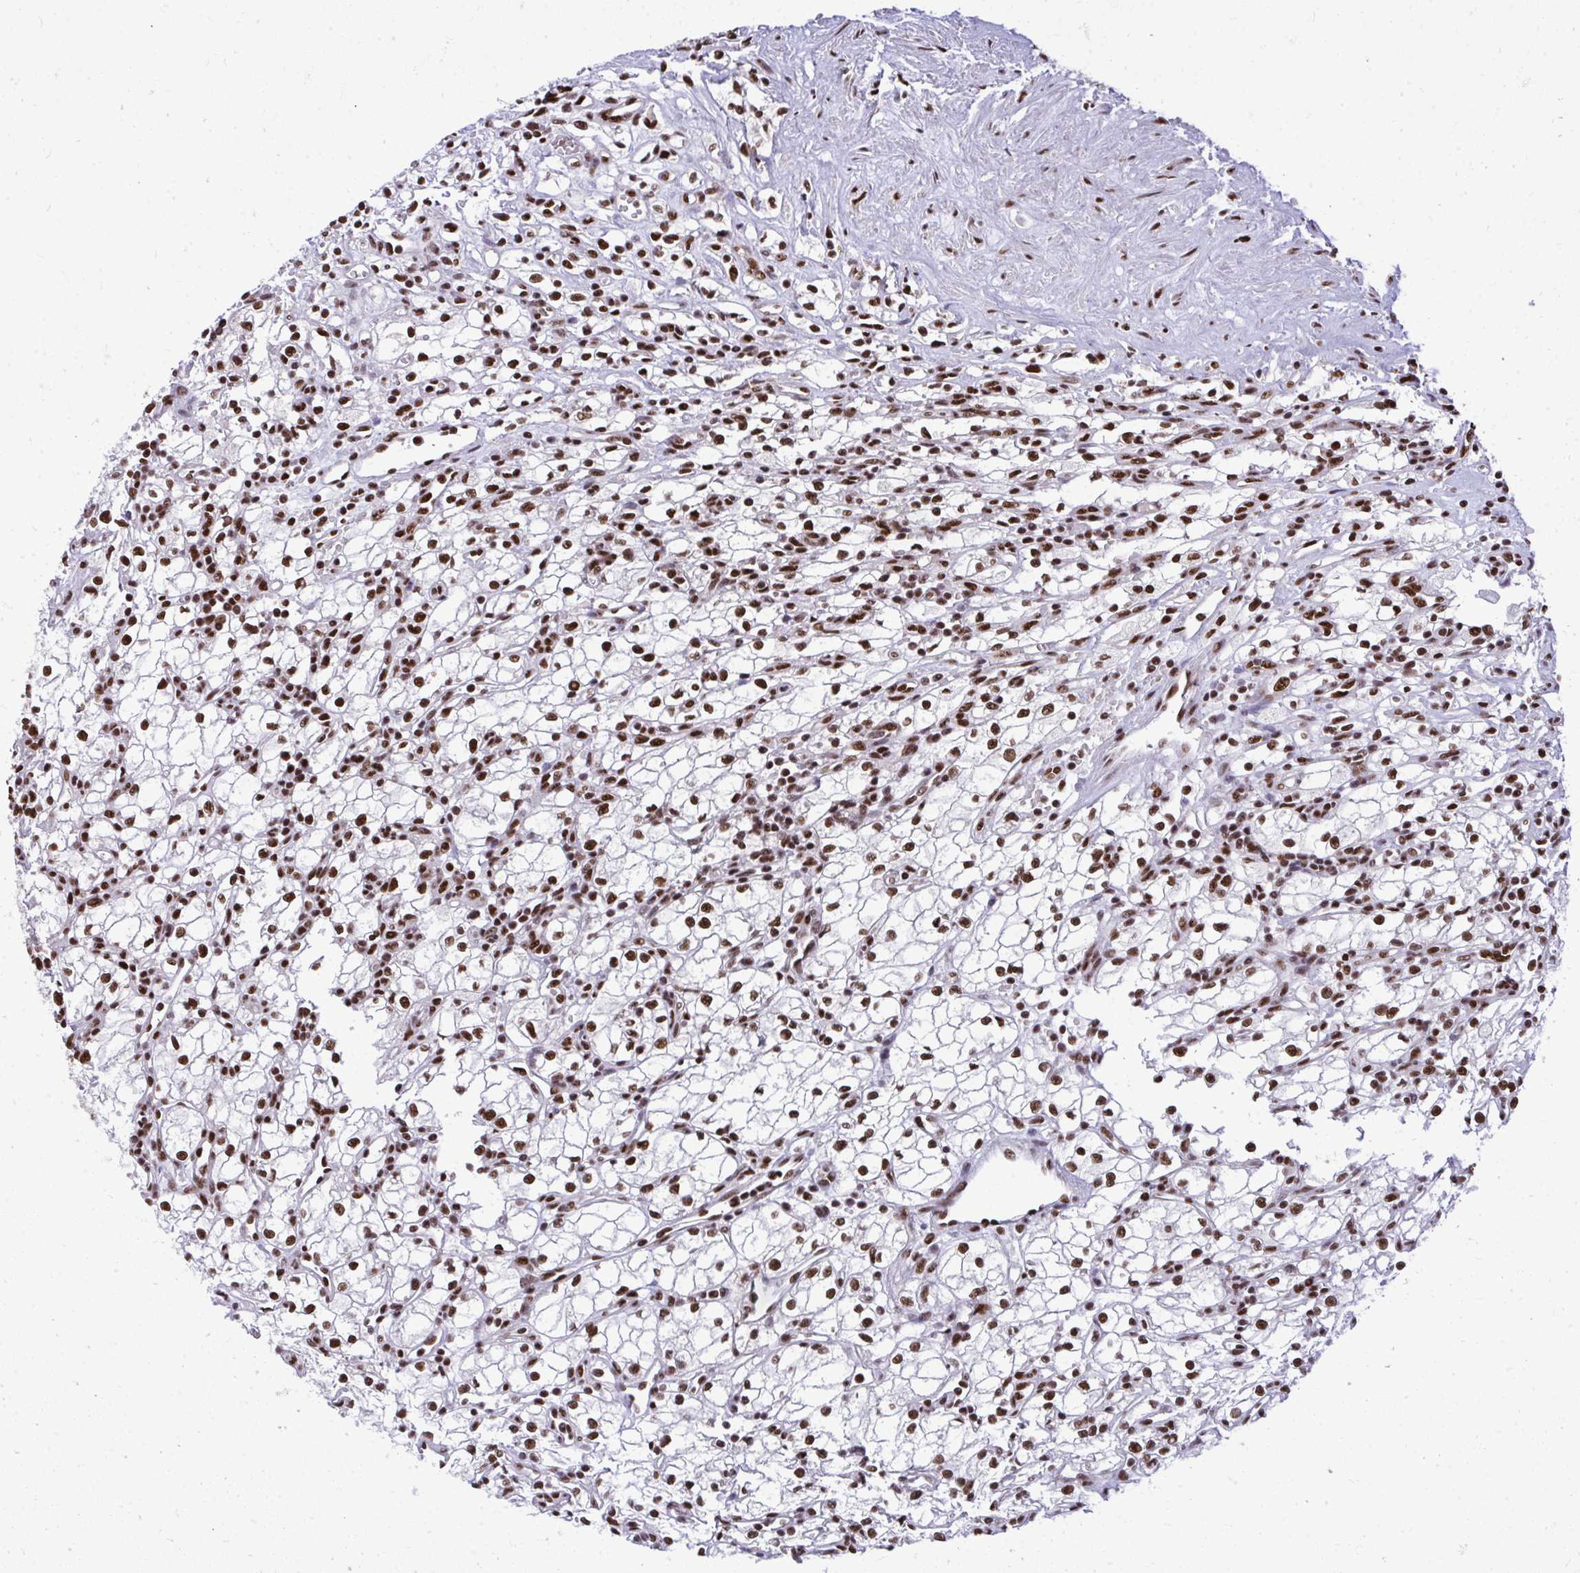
{"staining": {"intensity": "strong", "quantity": ">75%", "location": "nuclear"}, "tissue": "renal cancer", "cell_type": "Tumor cells", "image_type": "cancer", "snomed": [{"axis": "morphology", "description": "Adenocarcinoma, NOS"}, {"axis": "topography", "description": "Kidney"}], "caption": "This histopathology image displays renal cancer (adenocarcinoma) stained with immunohistochemistry to label a protein in brown. The nuclear of tumor cells show strong positivity for the protein. Nuclei are counter-stained blue.", "gene": "PRPF19", "patient": {"sex": "male", "age": 59}}